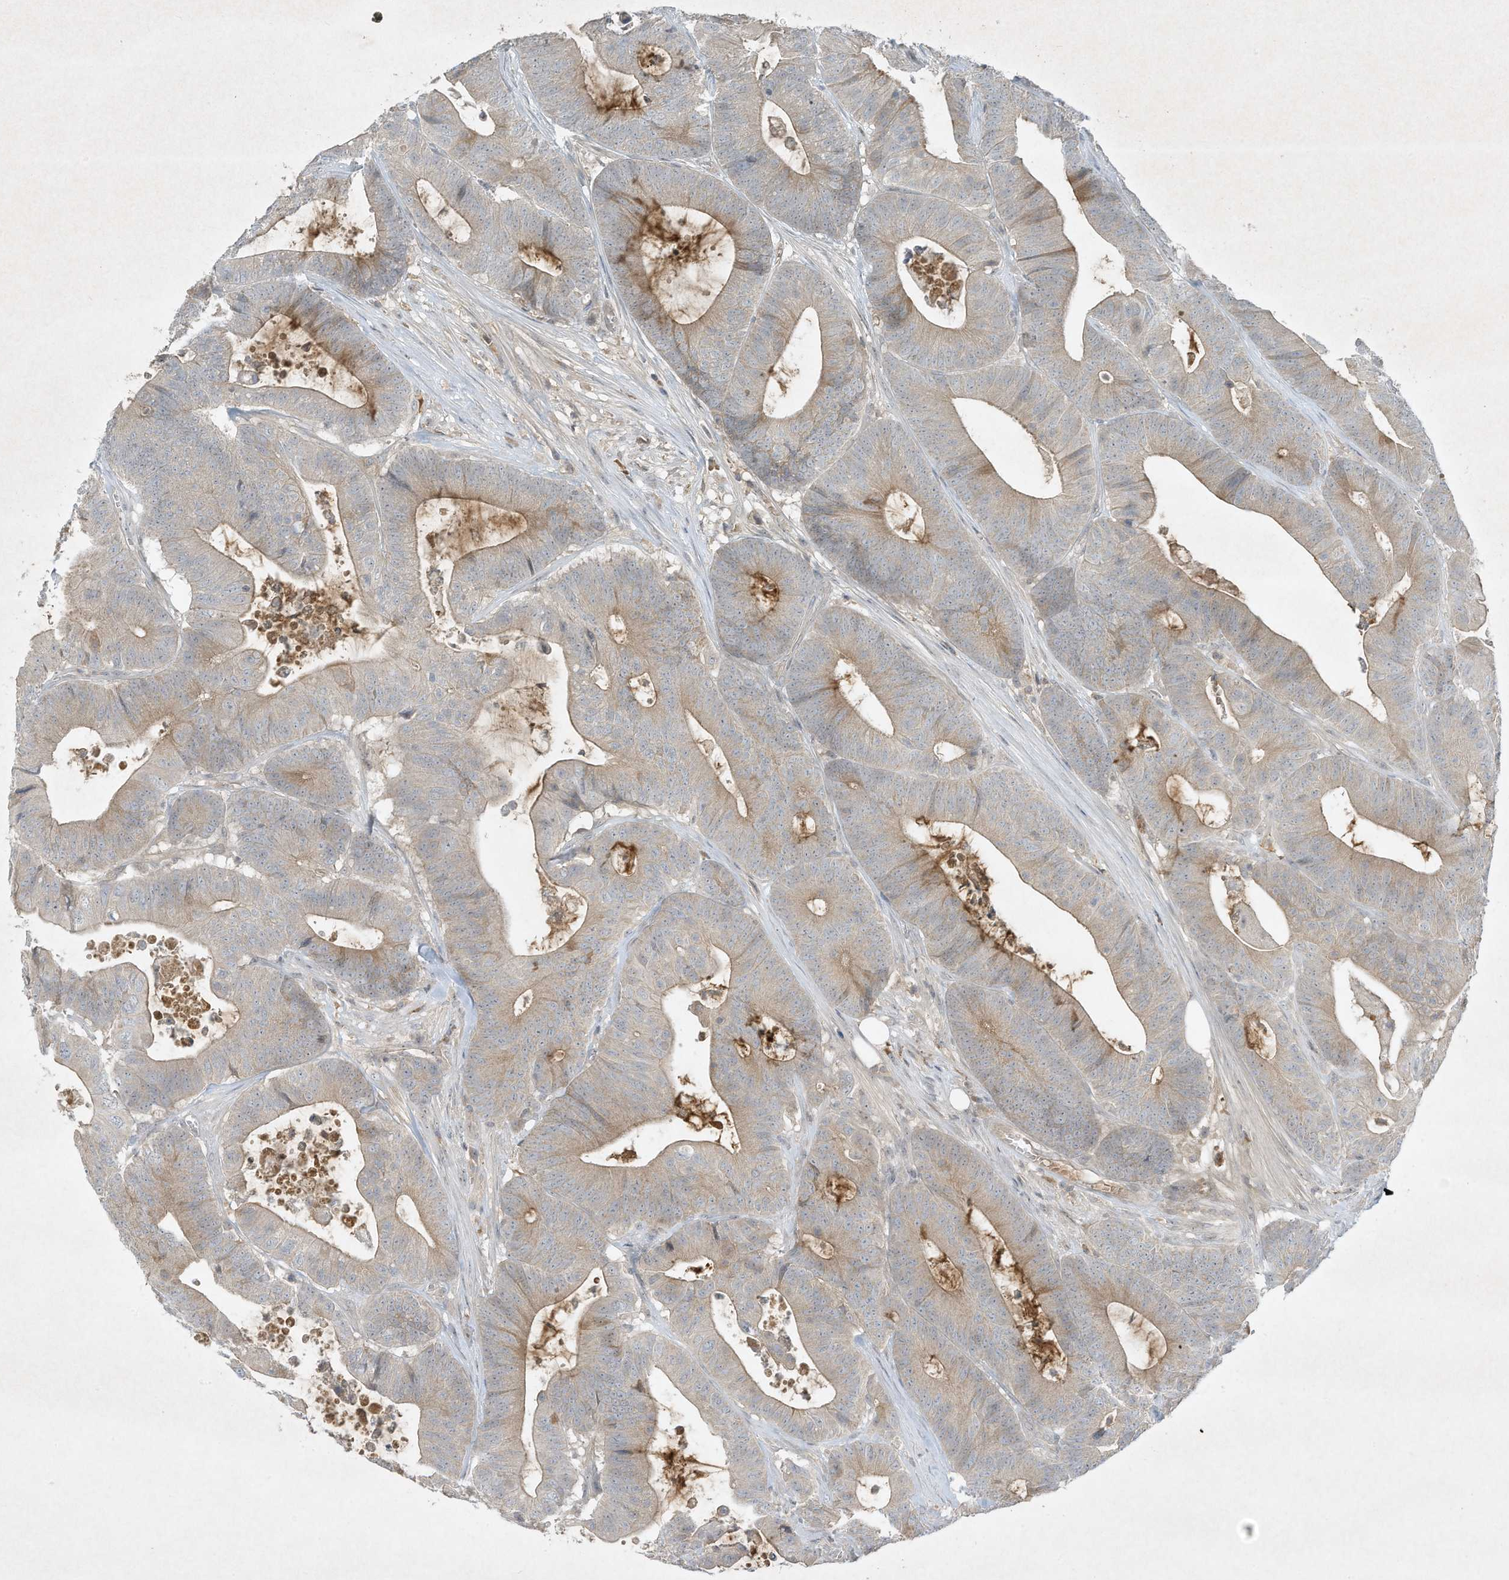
{"staining": {"intensity": "weak", "quantity": "25%-75%", "location": "cytoplasmic/membranous"}, "tissue": "colorectal cancer", "cell_type": "Tumor cells", "image_type": "cancer", "snomed": [{"axis": "morphology", "description": "Adenocarcinoma, NOS"}, {"axis": "topography", "description": "Colon"}], "caption": "Immunohistochemical staining of adenocarcinoma (colorectal) exhibits low levels of weak cytoplasmic/membranous expression in approximately 25%-75% of tumor cells.", "gene": "FETUB", "patient": {"sex": "female", "age": 84}}